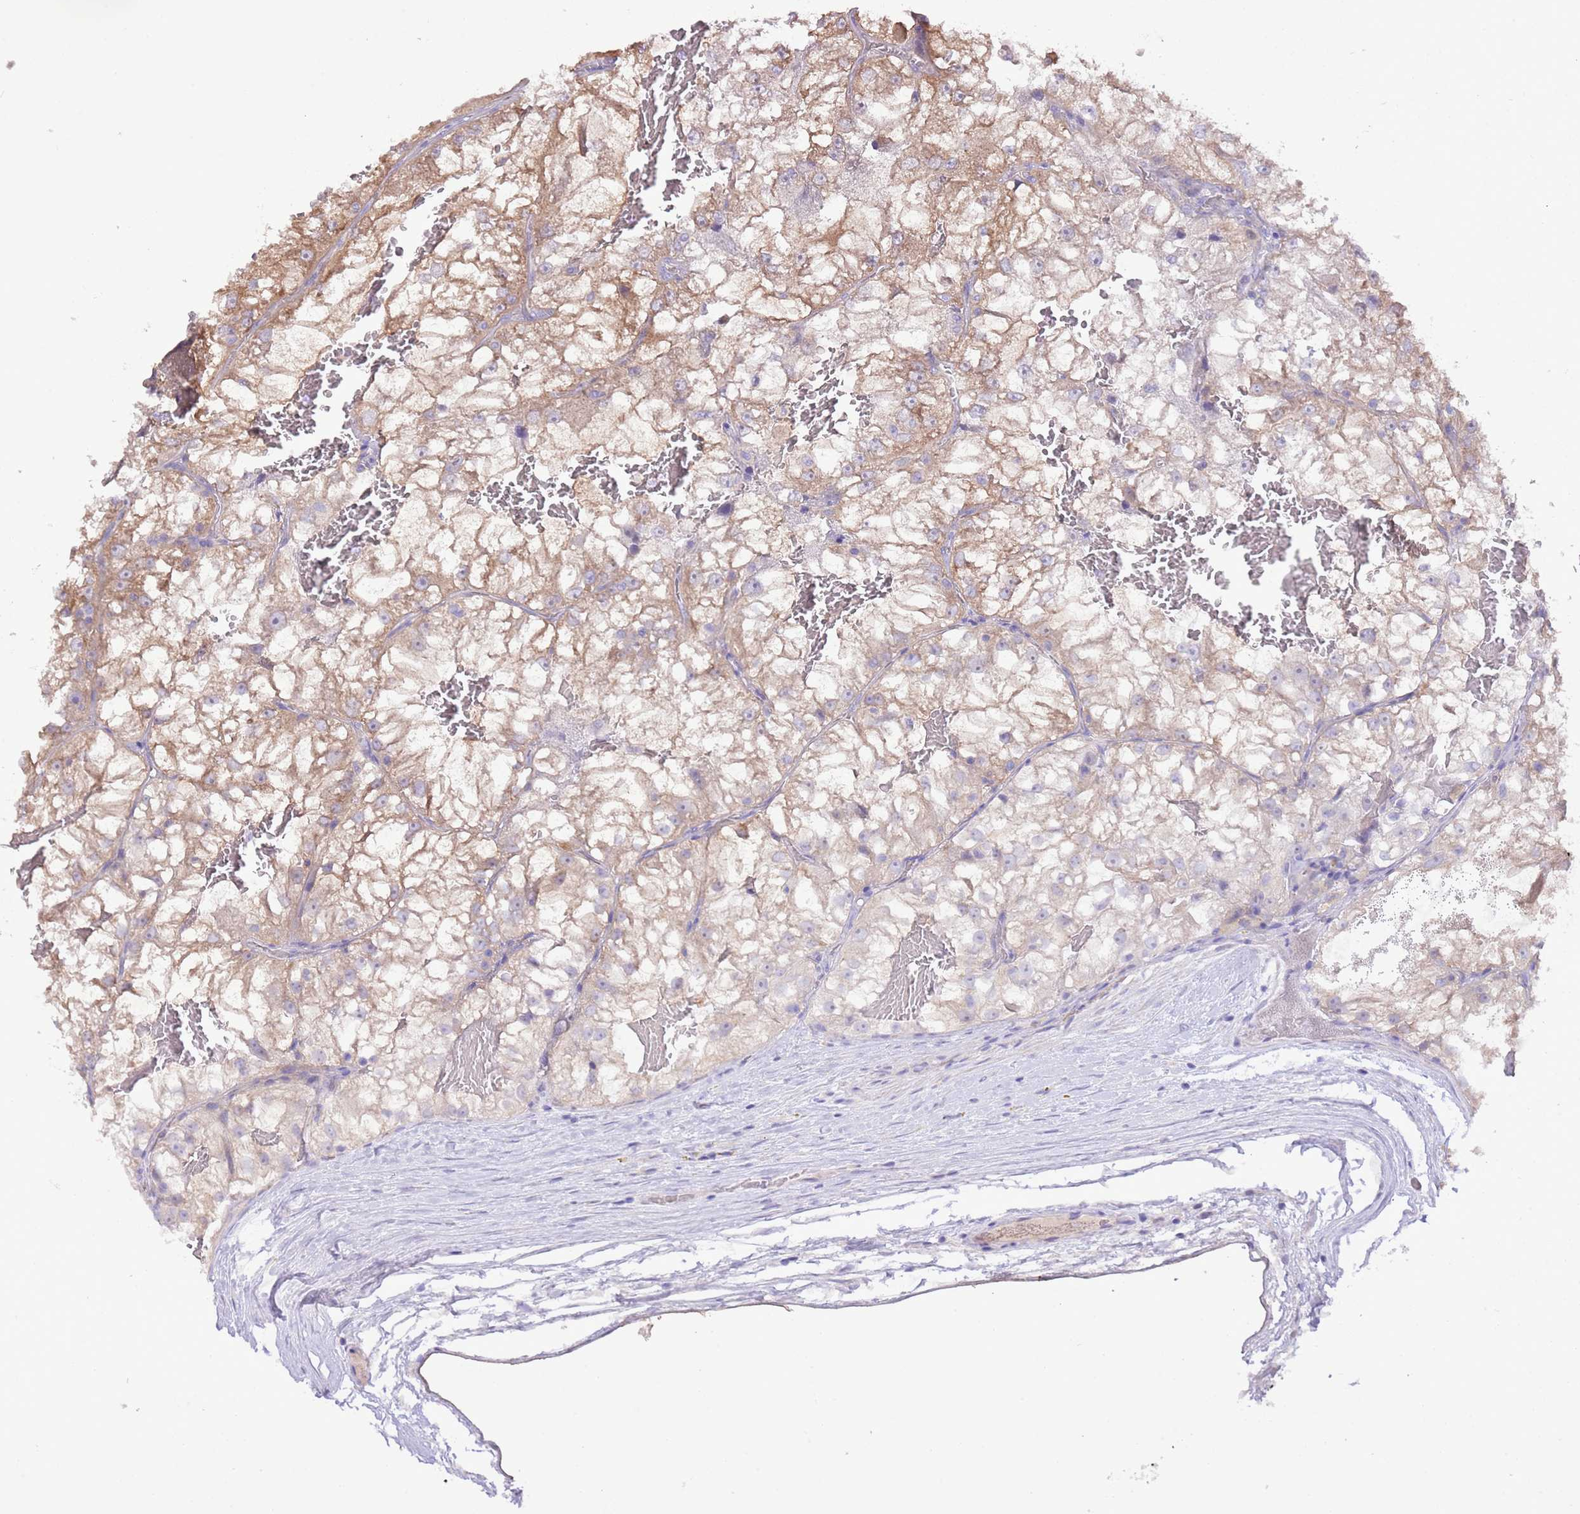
{"staining": {"intensity": "moderate", "quantity": ">75%", "location": "cytoplasmic/membranous"}, "tissue": "renal cancer", "cell_type": "Tumor cells", "image_type": "cancer", "snomed": [{"axis": "morphology", "description": "Adenocarcinoma, NOS"}, {"axis": "topography", "description": "Kidney"}], "caption": "The image shows immunohistochemical staining of renal cancer. There is moderate cytoplasmic/membranous expression is present in approximately >75% of tumor cells.", "gene": "PRR32", "patient": {"sex": "female", "age": 72}}